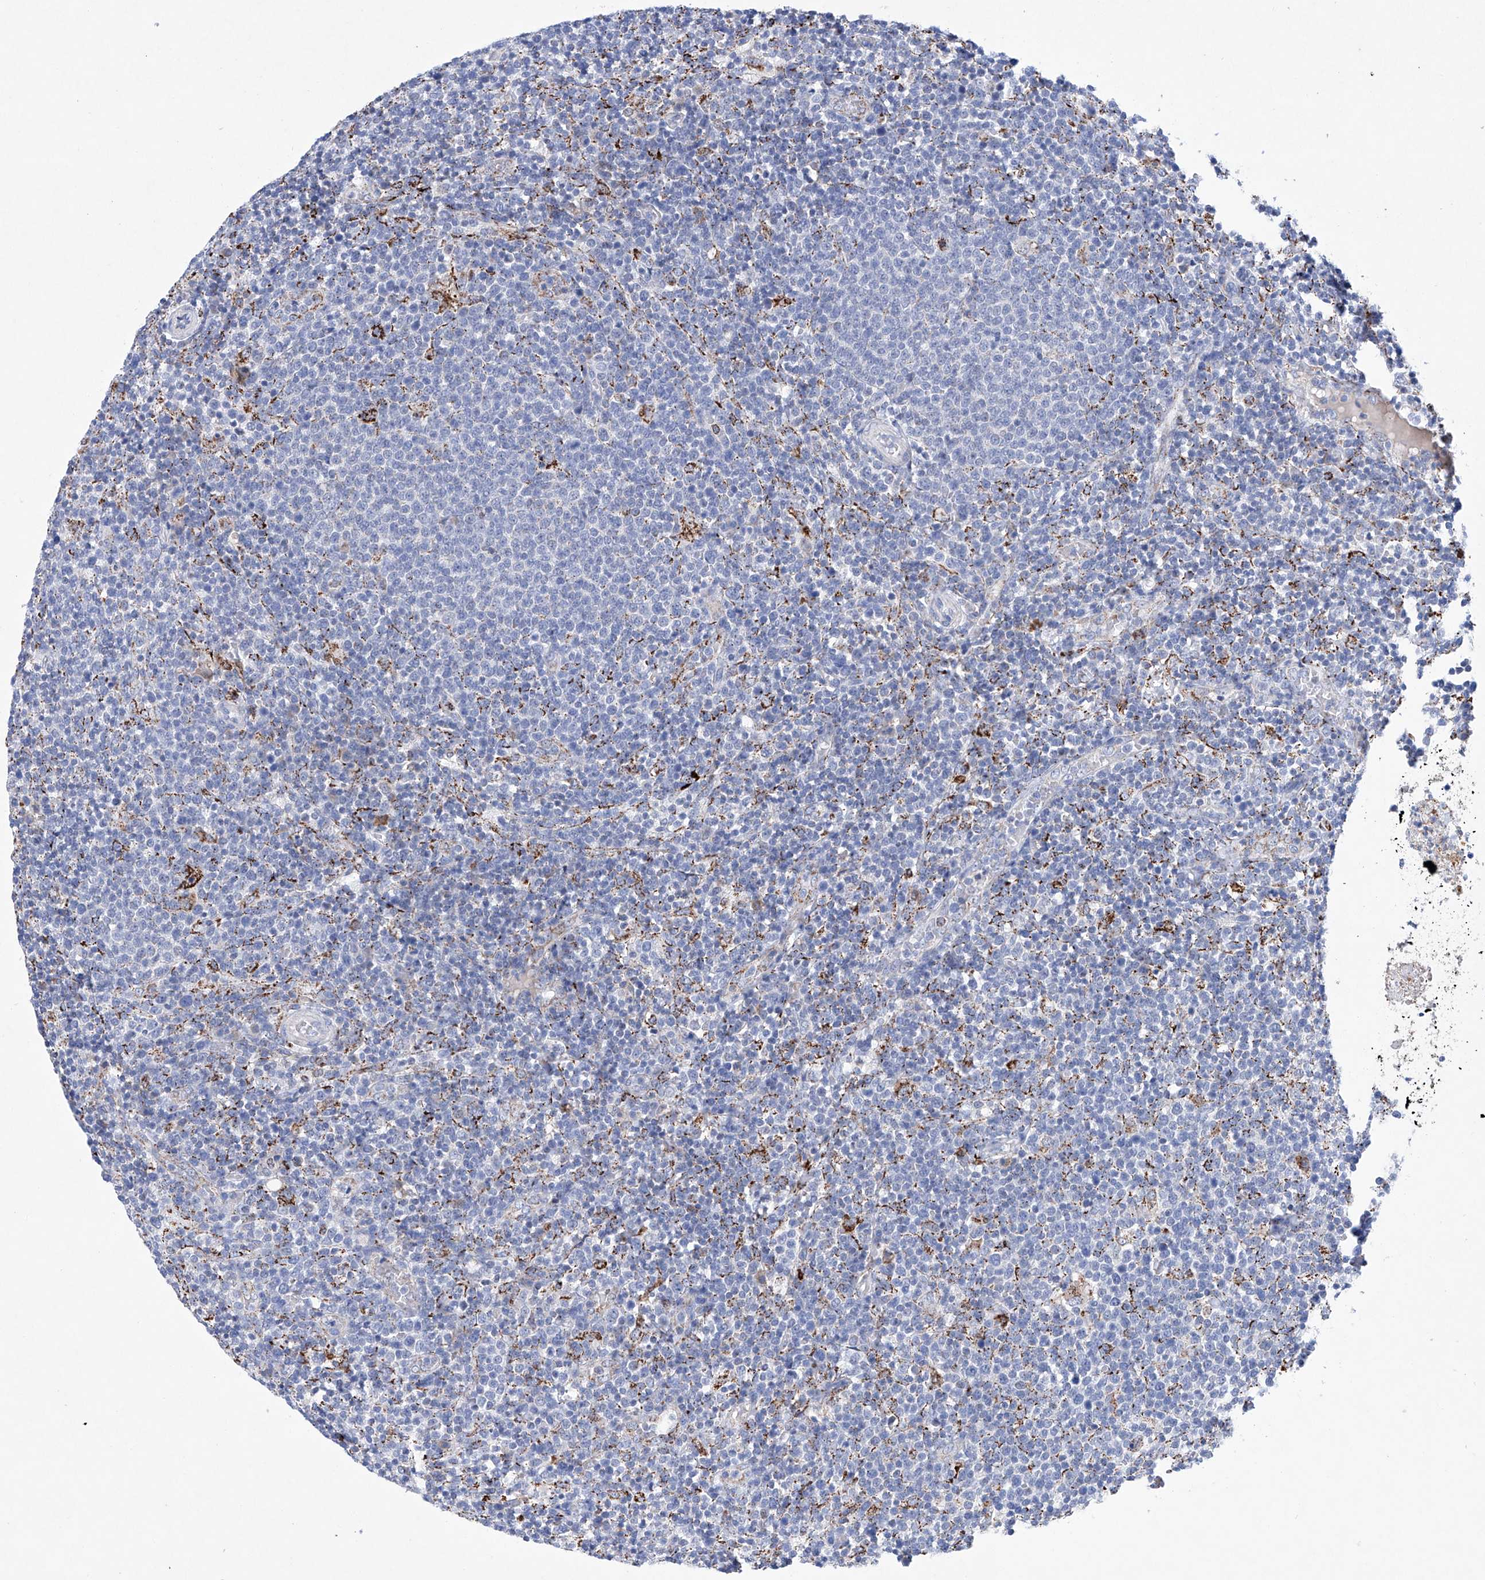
{"staining": {"intensity": "negative", "quantity": "none", "location": "none"}, "tissue": "lymphoma", "cell_type": "Tumor cells", "image_type": "cancer", "snomed": [{"axis": "morphology", "description": "Malignant lymphoma, non-Hodgkin's type, High grade"}, {"axis": "topography", "description": "Lymph node"}], "caption": "Immunohistochemical staining of lymphoma demonstrates no significant positivity in tumor cells.", "gene": "NRROS", "patient": {"sex": "male", "age": 61}}